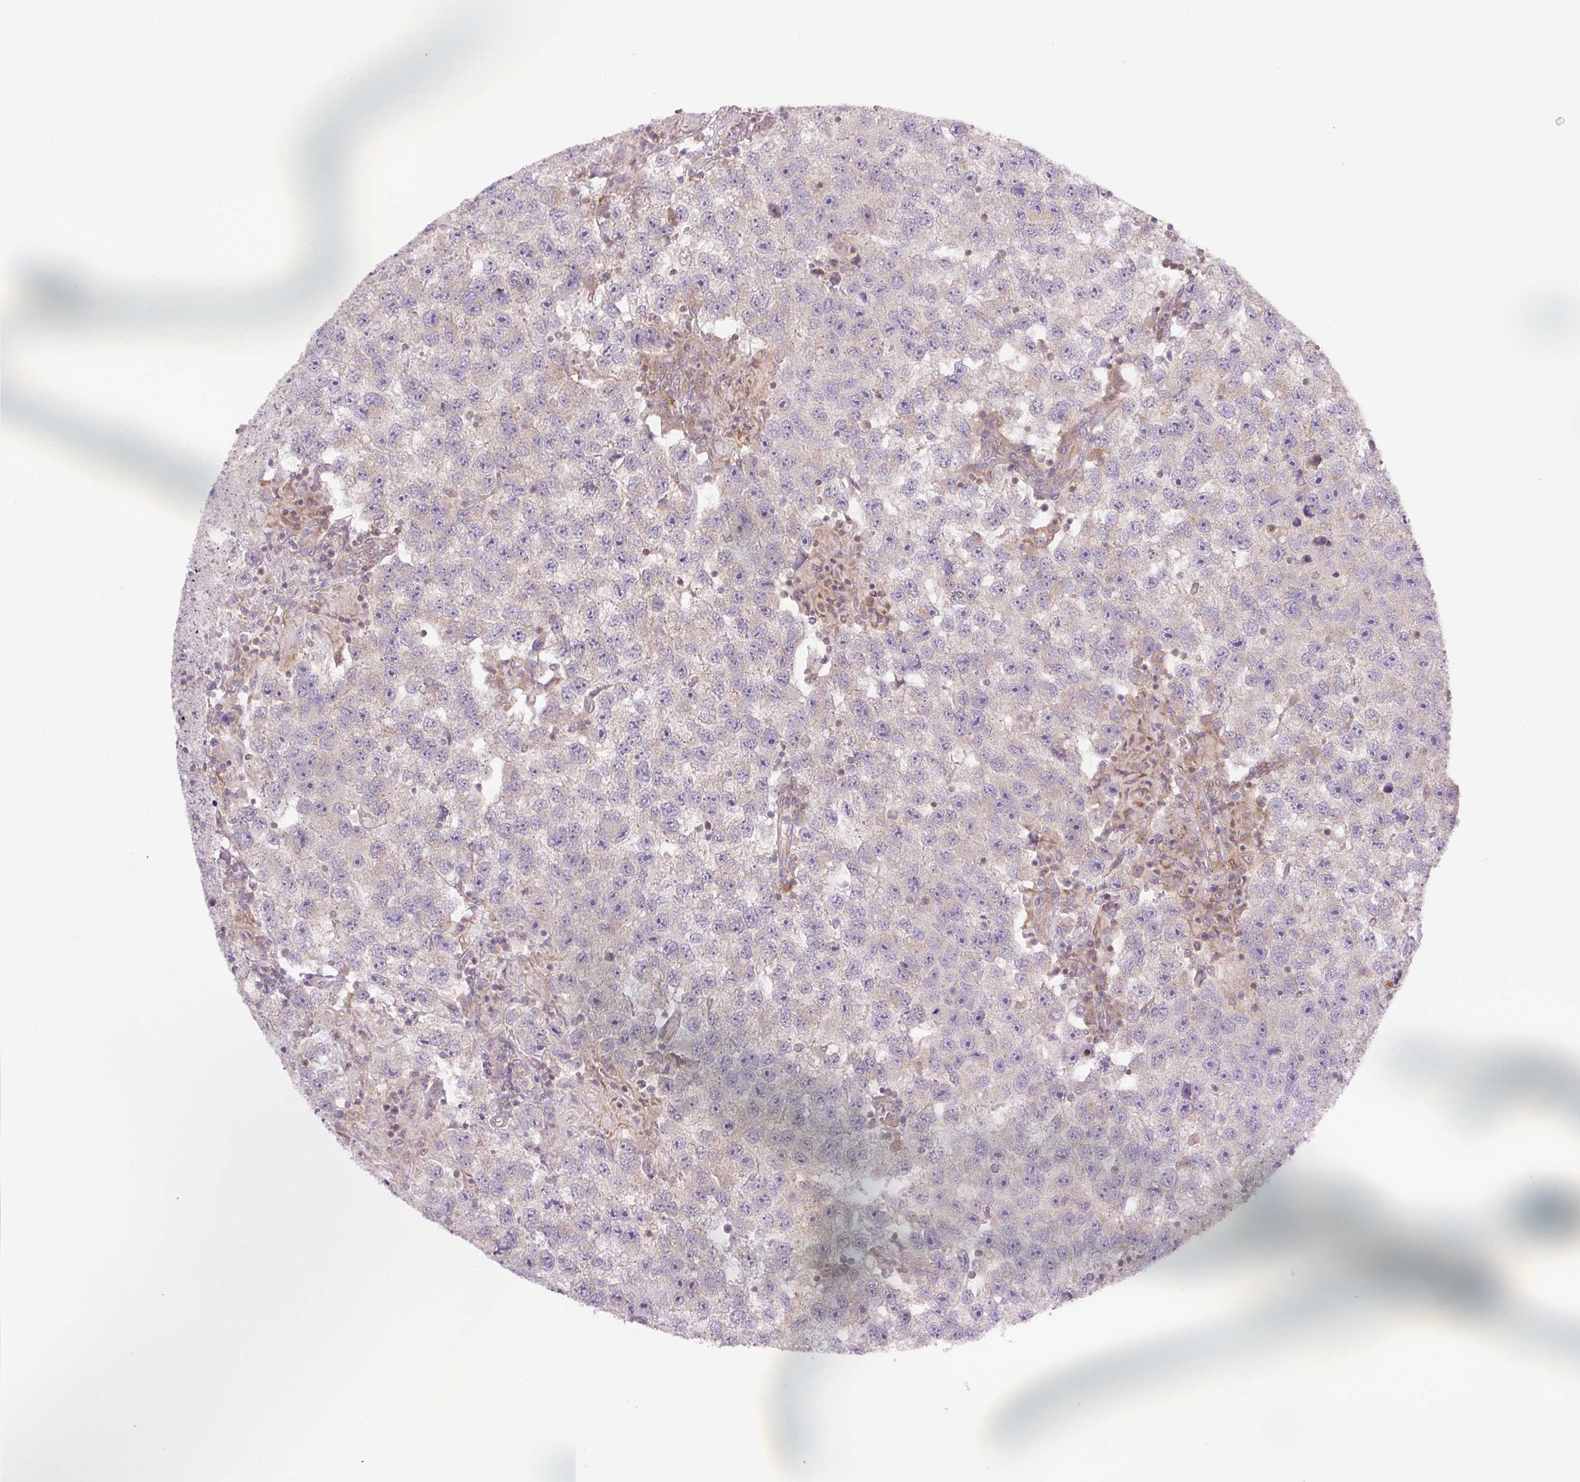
{"staining": {"intensity": "negative", "quantity": "none", "location": "none"}, "tissue": "testis cancer", "cell_type": "Tumor cells", "image_type": "cancer", "snomed": [{"axis": "morphology", "description": "Seminoma, NOS"}, {"axis": "topography", "description": "Testis"}], "caption": "Seminoma (testis) was stained to show a protein in brown. There is no significant expression in tumor cells. (DAB immunohistochemistry (IHC) with hematoxylin counter stain).", "gene": "MINK1", "patient": {"sex": "male", "age": 26}}